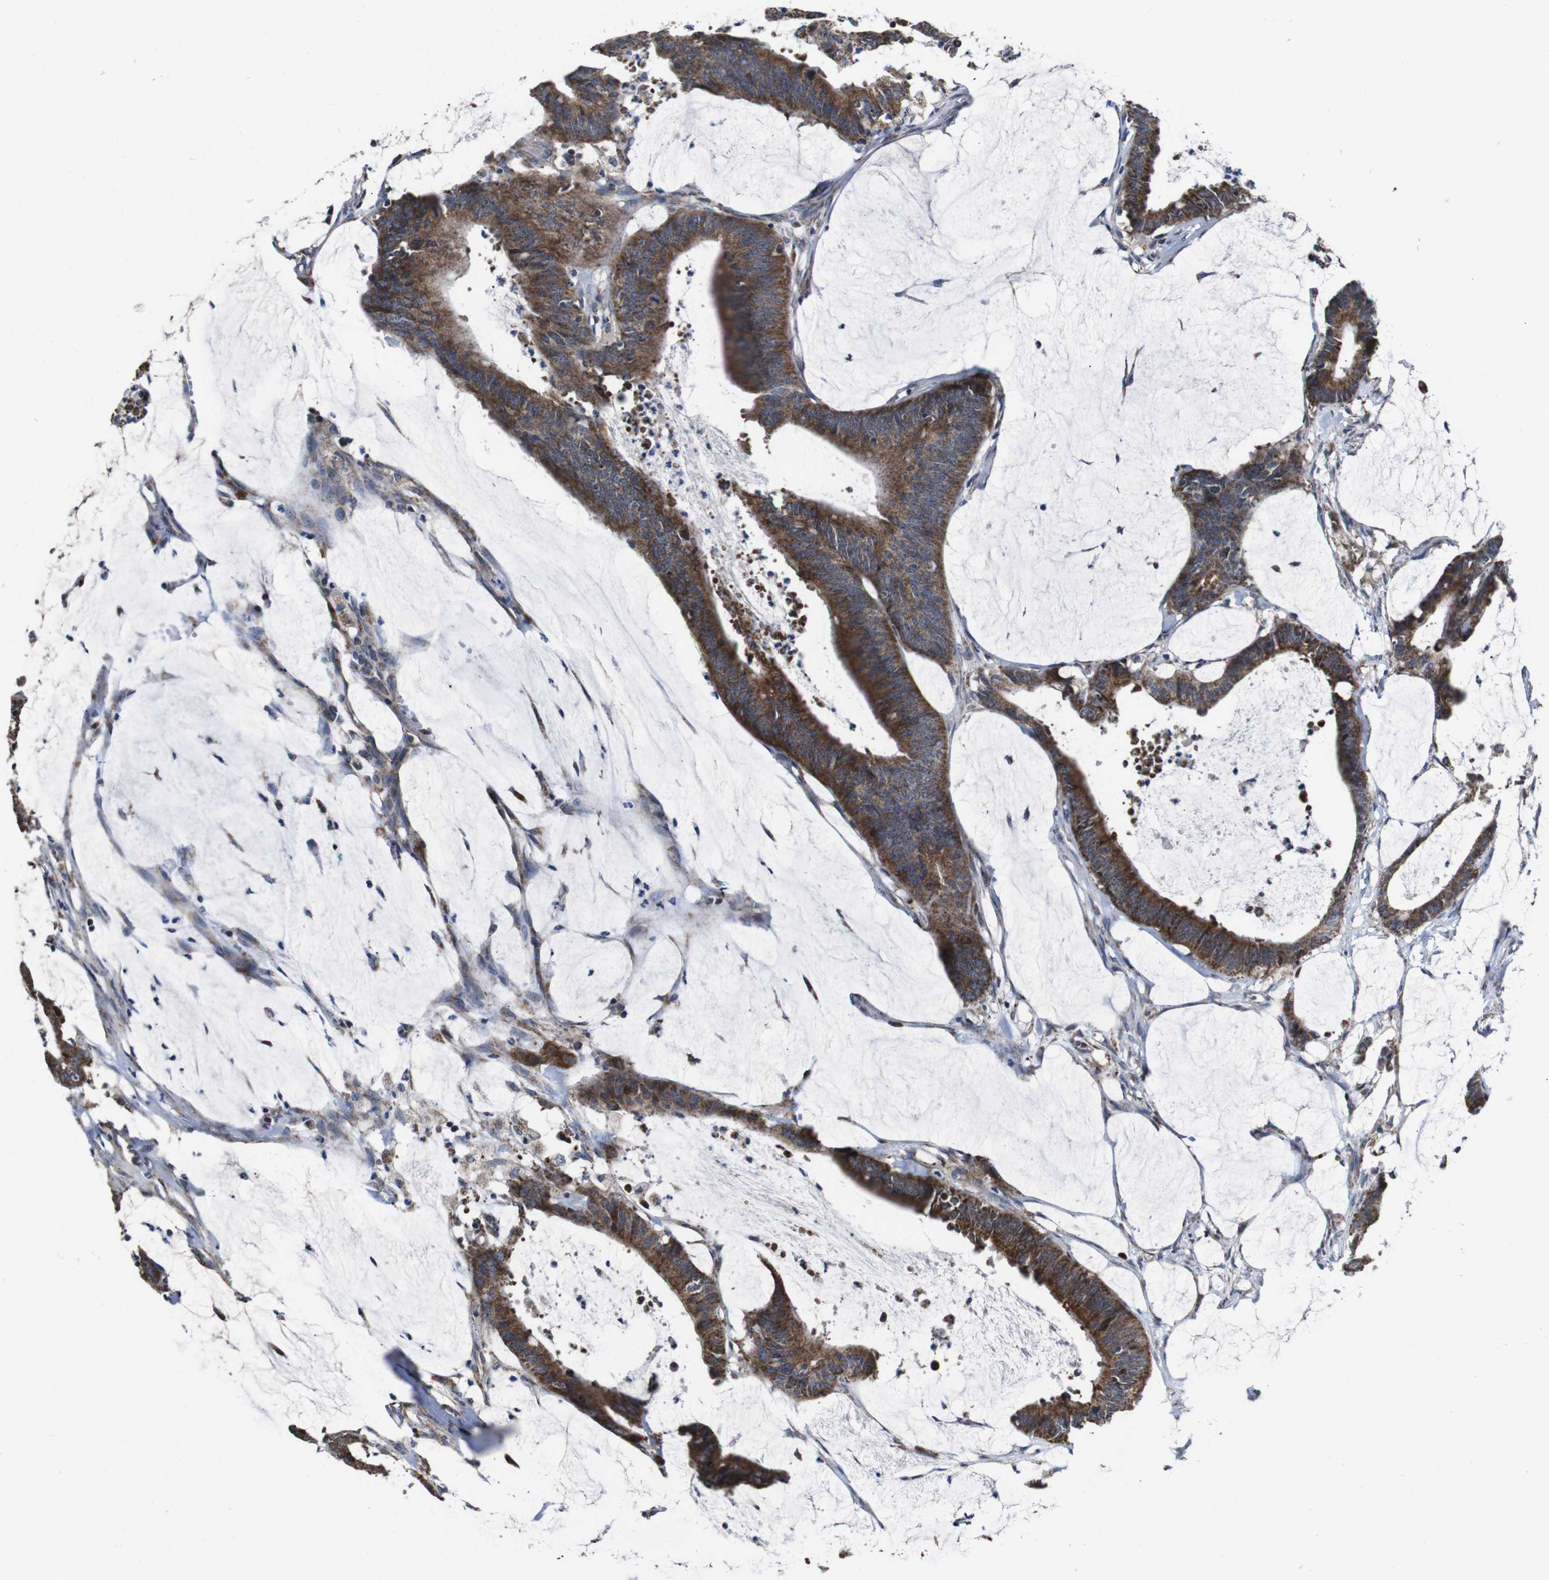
{"staining": {"intensity": "strong", "quantity": ">75%", "location": "cytoplasmic/membranous"}, "tissue": "colorectal cancer", "cell_type": "Tumor cells", "image_type": "cancer", "snomed": [{"axis": "morphology", "description": "Adenocarcinoma, NOS"}, {"axis": "topography", "description": "Rectum"}], "caption": "Protein analysis of colorectal adenocarcinoma tissue demonstrates strong cytoplasmic/membranous staining in about >75% of tumor cells. (DAB (3,3'-diaminobenzidine) = brown stain, brightfield microscopy at high magnification).", "gene": "C17orf80", "patient": {"sex": "female", "age": 66}}